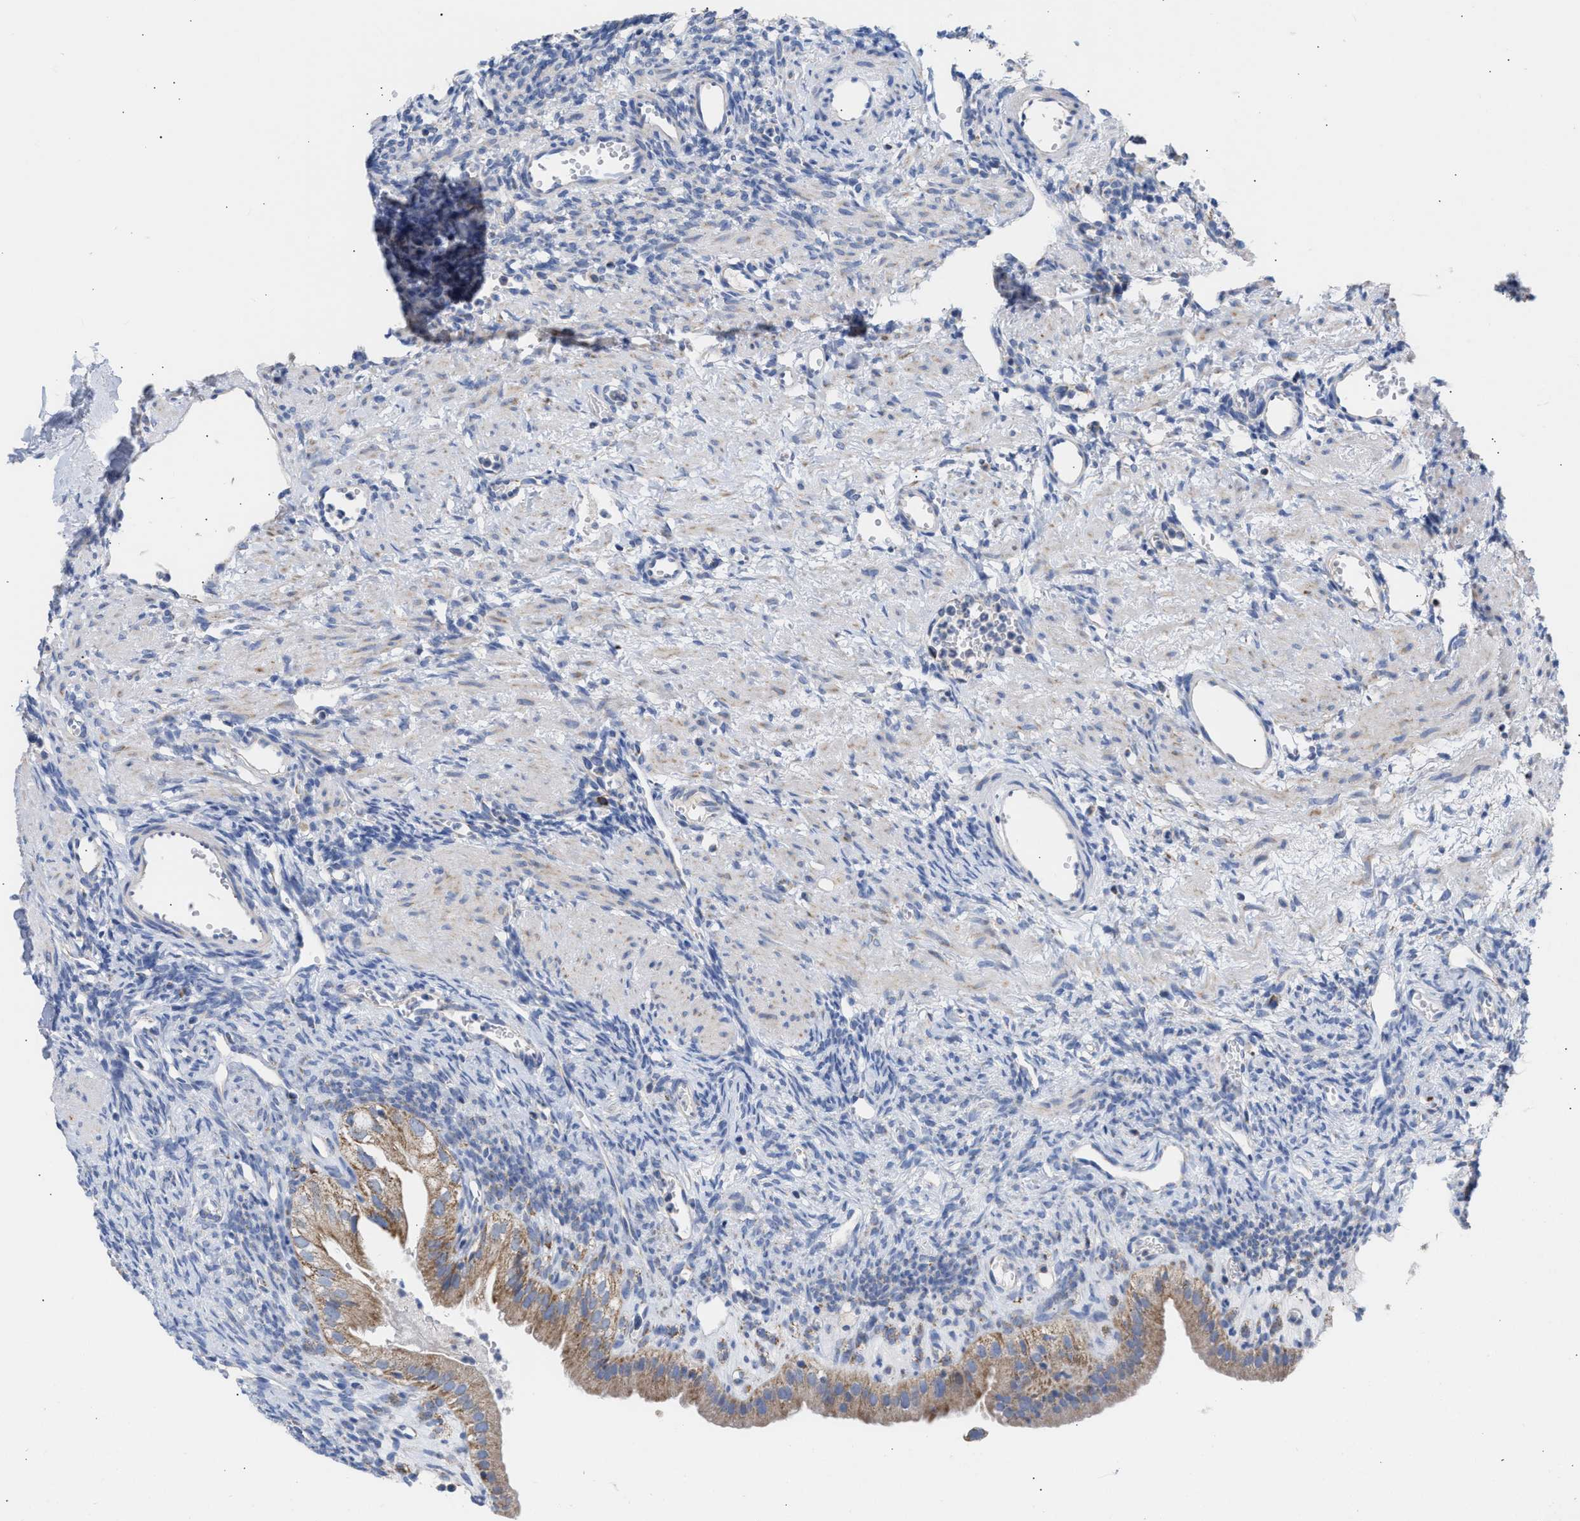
{"staining": {"intensity": "strong", "quantity": ">75%", "location": "cytoplasmic/membranous"}, "tissue": "ovary", "cell_type": "Follicle cells", "image_type": "normal", "snomed": [{"axis": "morphology", "description": "Normal tissue, NOS"}, {"axis": "topography", "description": "Ovary"}], "caption": "Brown immunohistochemical staining in unremarkable ovary displays strong cytoplasmic/membranous expression in approximately >75% of follicle cells.", "gene": "ACOT13", "patient": {"sex": "female", "age": 33}}